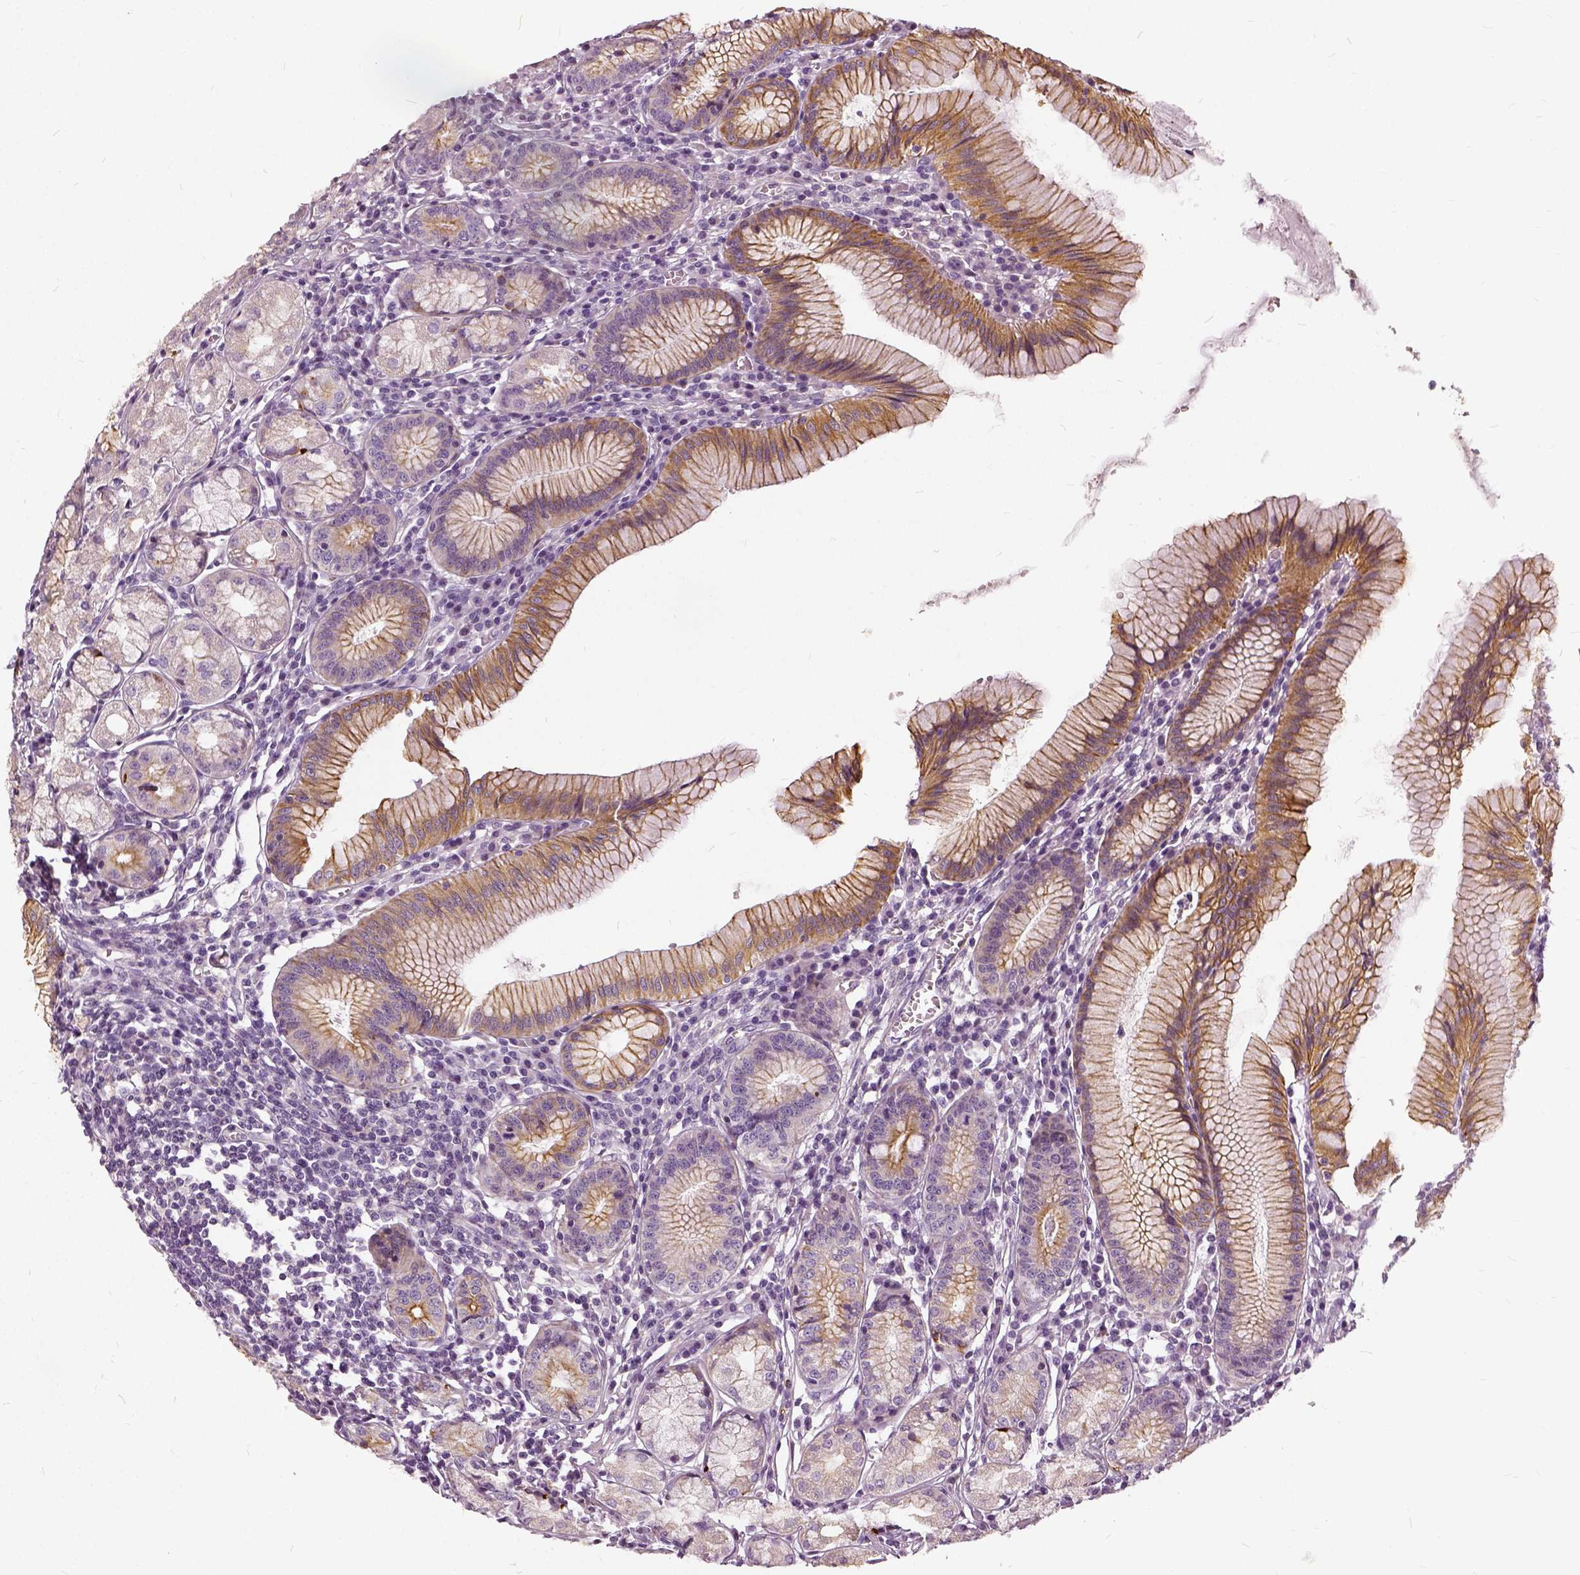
{"staining": {"intensity": "moderate", "quantity": "25%-75%", "location": "cytoplasmic/membranous"}, "tissue": "stomach", "cell_type": "Glandular cells", "image_type": "normal", "snomed": [{"axis": "morphology", "description": "Normal tissue, NOS"}, {"axis": "topography", "description": "Stomach"}], "caption": "Protein staining by IHC displays moderate cytoplasmic/membranous staining in about 25%-75% of glandular cells in normal stomach.", "gene": "ILRUN", "patient": {"sex": "male", "age": 55}}